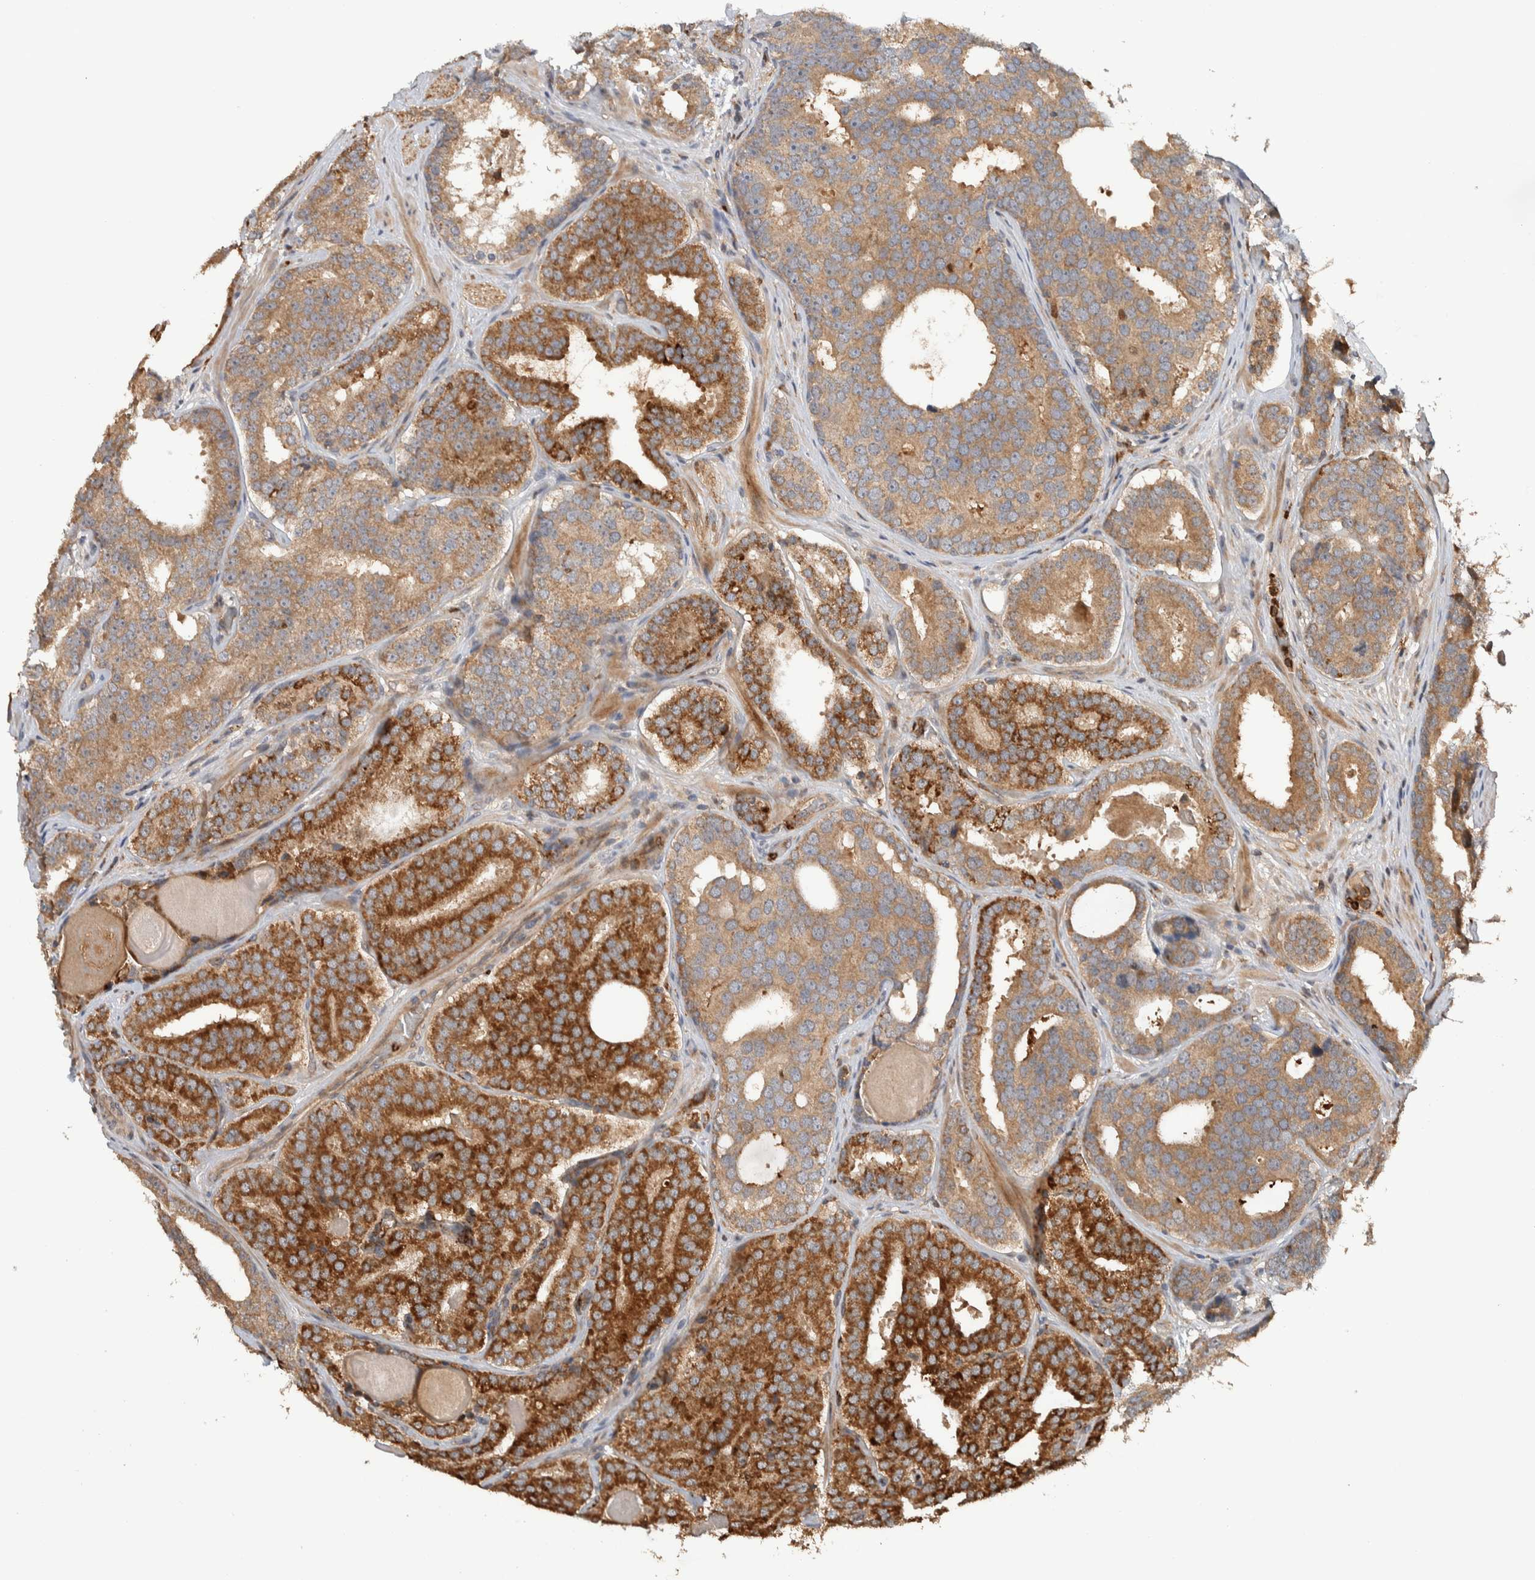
{"staining": {"intensity": "strong", "quantity": ">75%", "location": "cytoplasmic/membranous"}, "tissue": "prostate cancer", "cell_type": "Tumor cells", "image_type": "cancer", "snomed": [{"axis": "morphology", "description": "Adenocarcinoma, High grade"}, {"axis": "topography", "description": "Prostate"}], "caption": "Immunohistochemistry of human prostate cancer (adenocarcinoma (high-grade)) demonstrates high levels of strong cytoplasmic/membranous expression in approximately >75% of tumor cells. Immunohistochemistry (ihc) stains the protein in brown and the nuclei are stained blue.", "gene": "VPS53", "patient": {"sex": "male", "age": 60}}